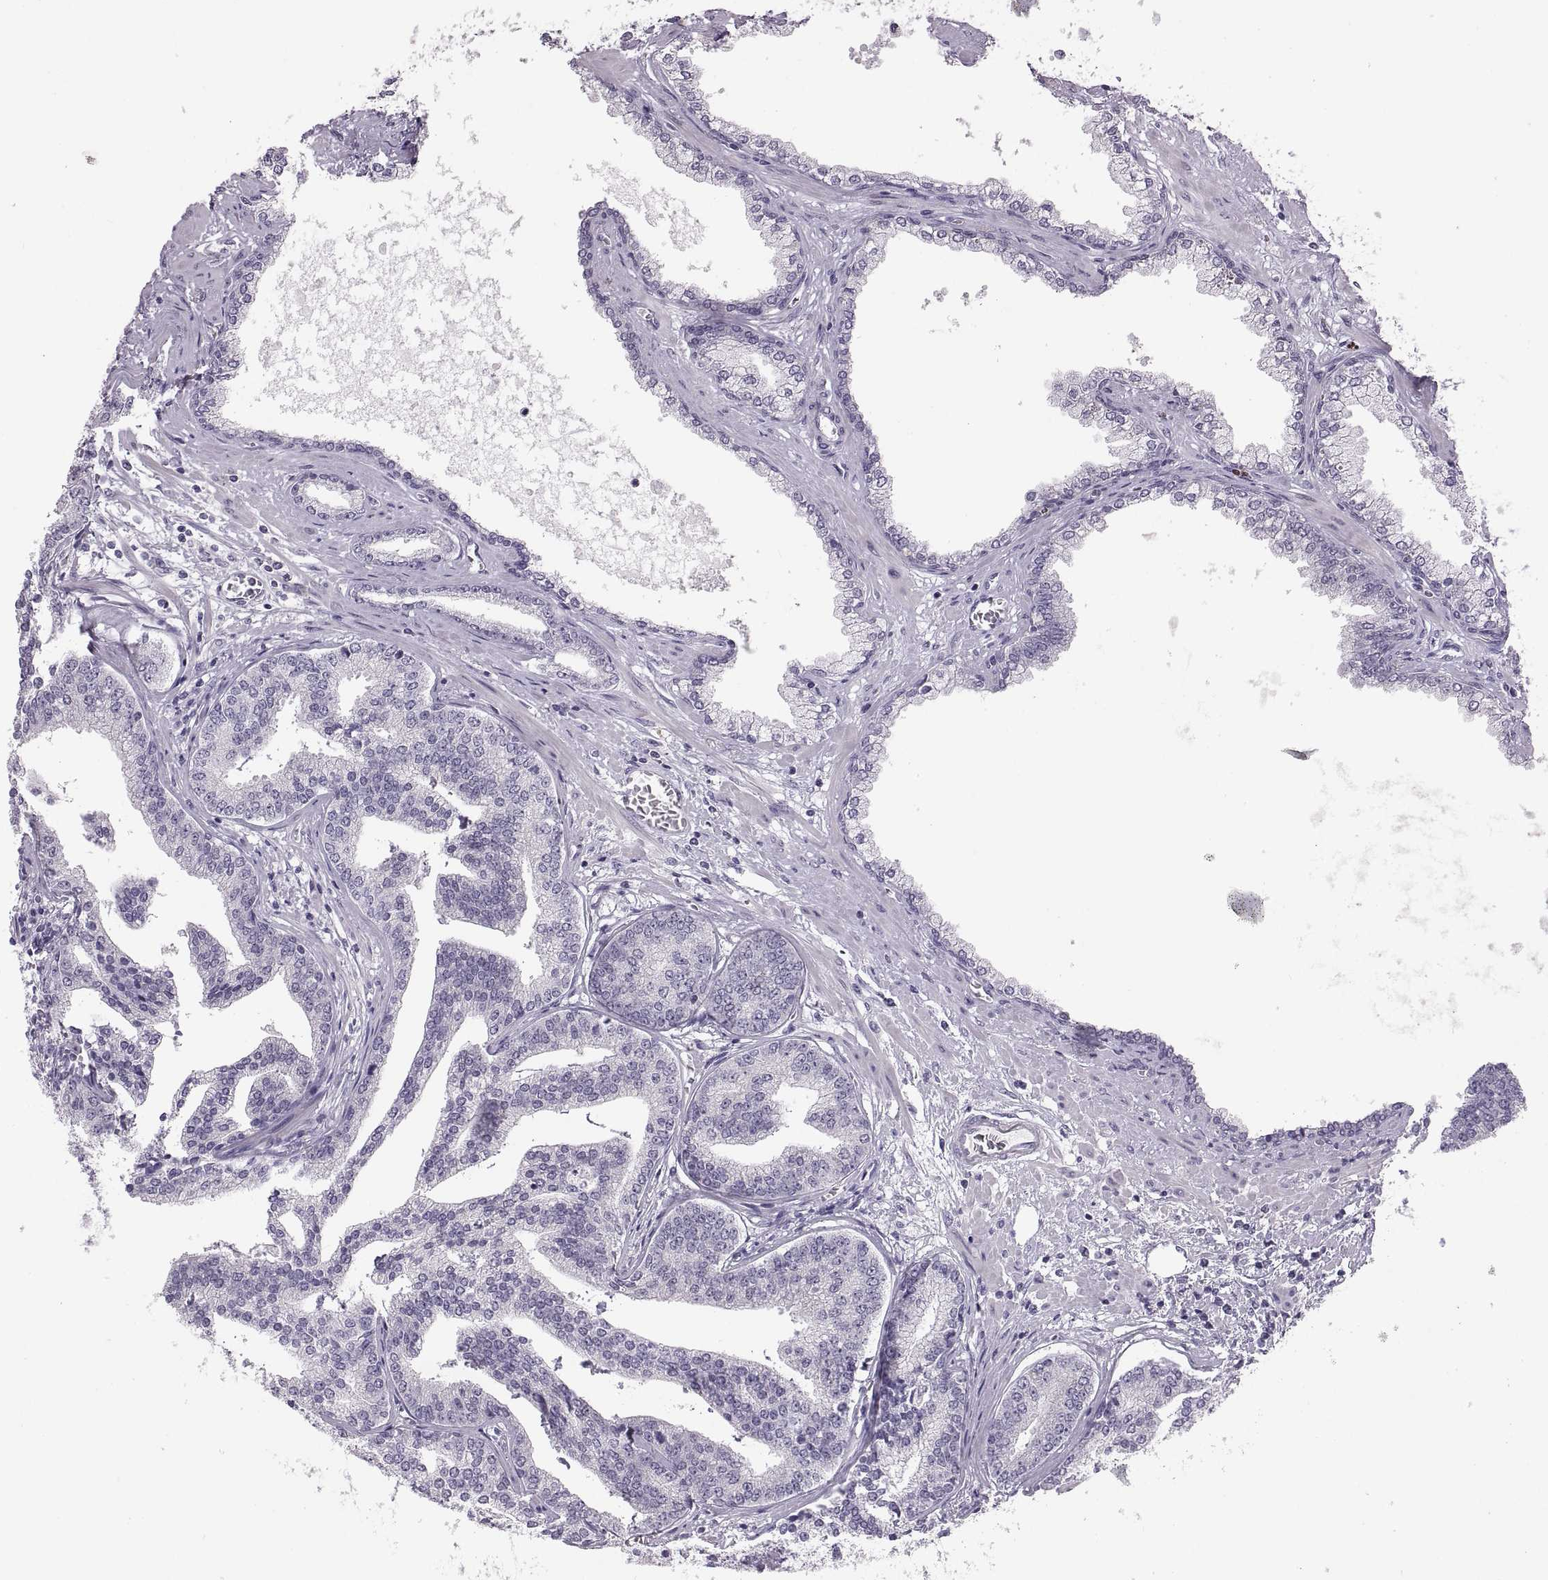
{"staining": {"intensity": "negative", "quantity": "none", "location": "none"}, "tissue": "prostate cancer", "cell_type": "Tumor cells", "image_type": "cancer", "snomed": [{"axis": "morphology", "description": "Adenocarcinoma, NOS"}, {"axis": "topography", "description": "Prostate"}], "caption": "Immunohistochemistry (IHC) of prostate cancer (adenocarcinoma) demonstrates no positivity in tumor cells.", "gene": "ADH6", "patient": {"sex": "male", "age": 64}}